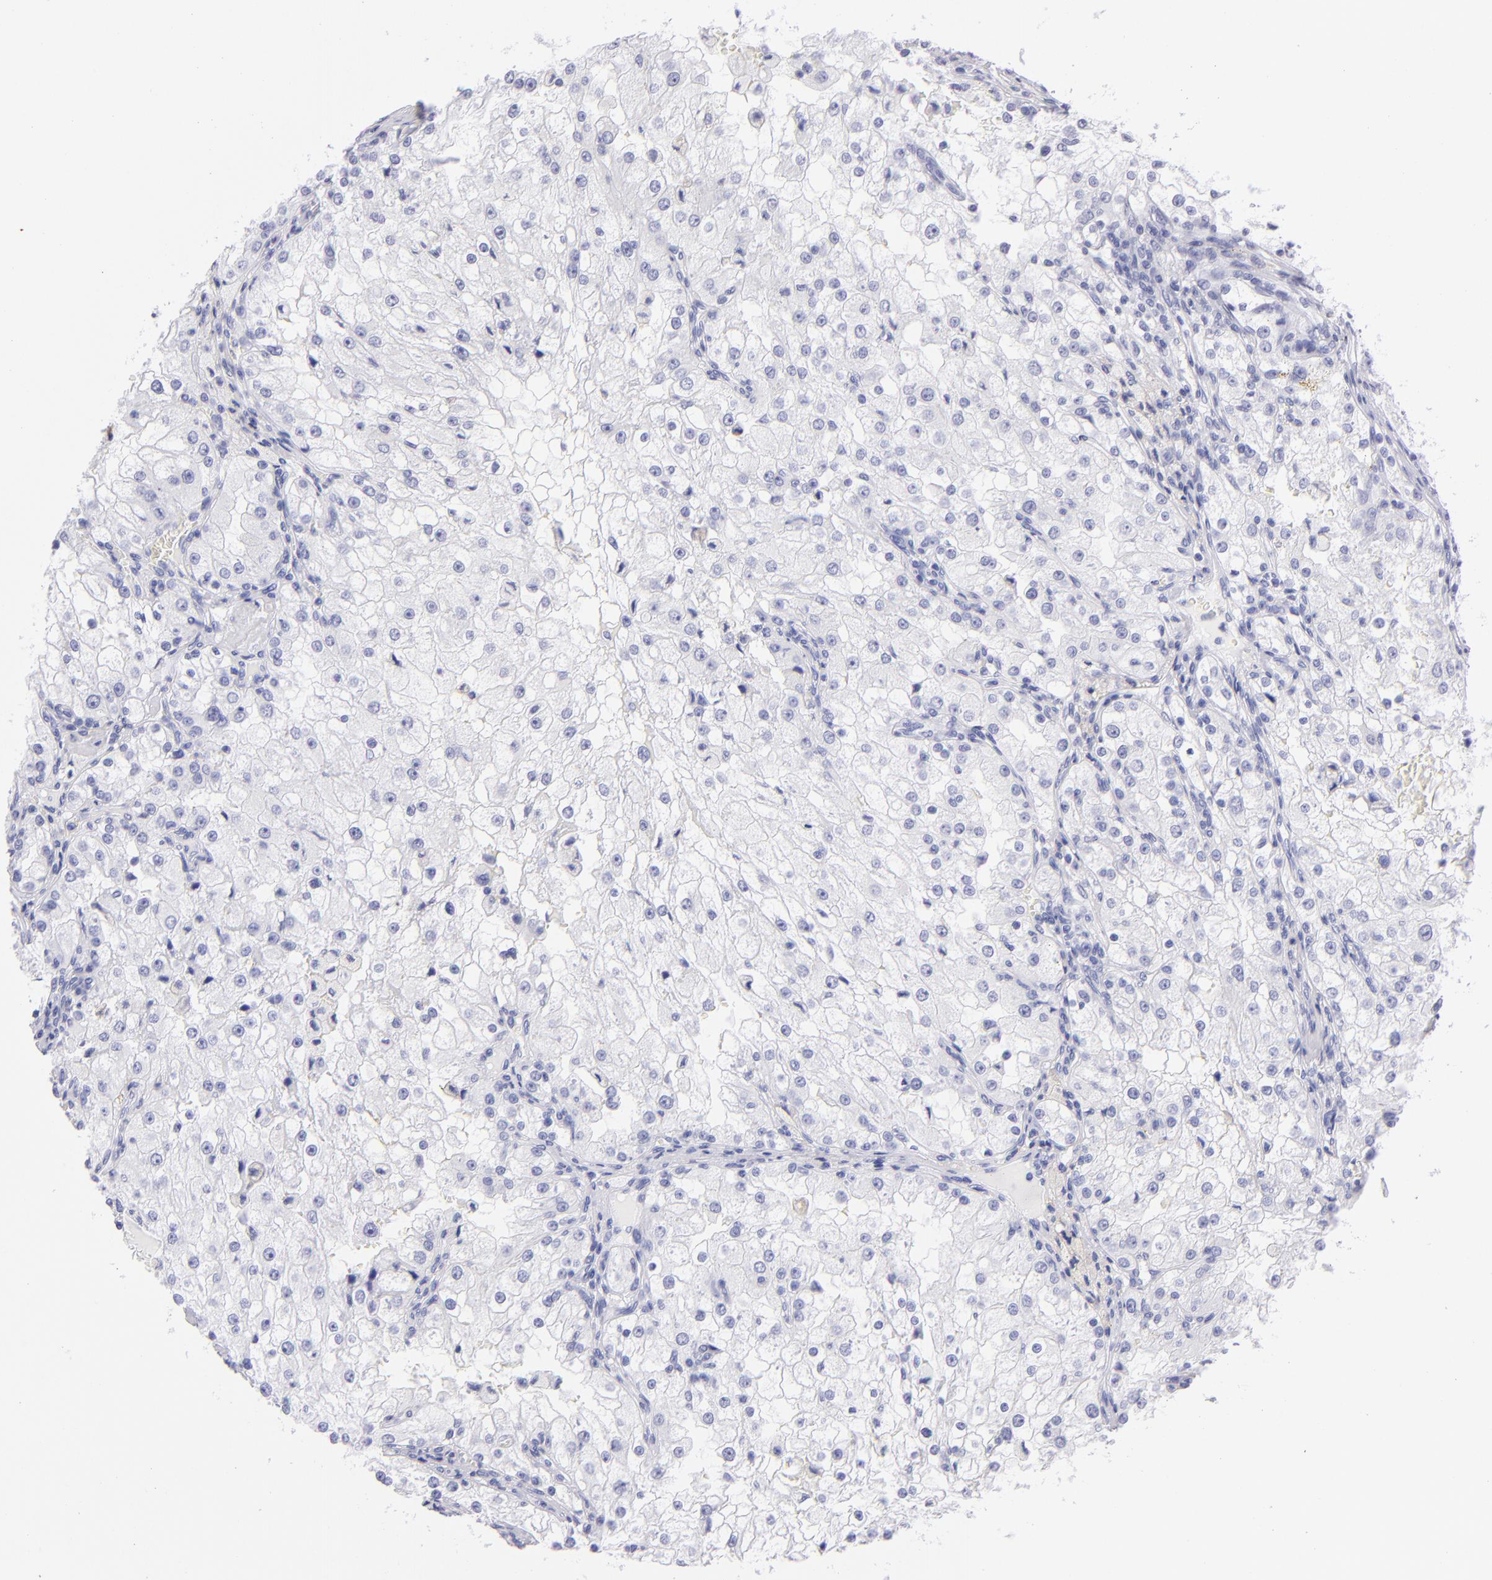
{"staining": {"intensity": "negative", "quantity": "none", "location": "none"}, "tissue": "renal cancer", "cell_type": "Tumor cells", "image_type": "cancer", "snomed": [{"axis": "morphology", "description": "Adenocarcinoma, NOS"}, {"axis": "topography", "description": "Kidney"}], "caption": "The micrograph displays no significant positivity in tumor cells of renal cancer.", "gene": "PRPH", "patient": {"sex": "female", "age": 74}}